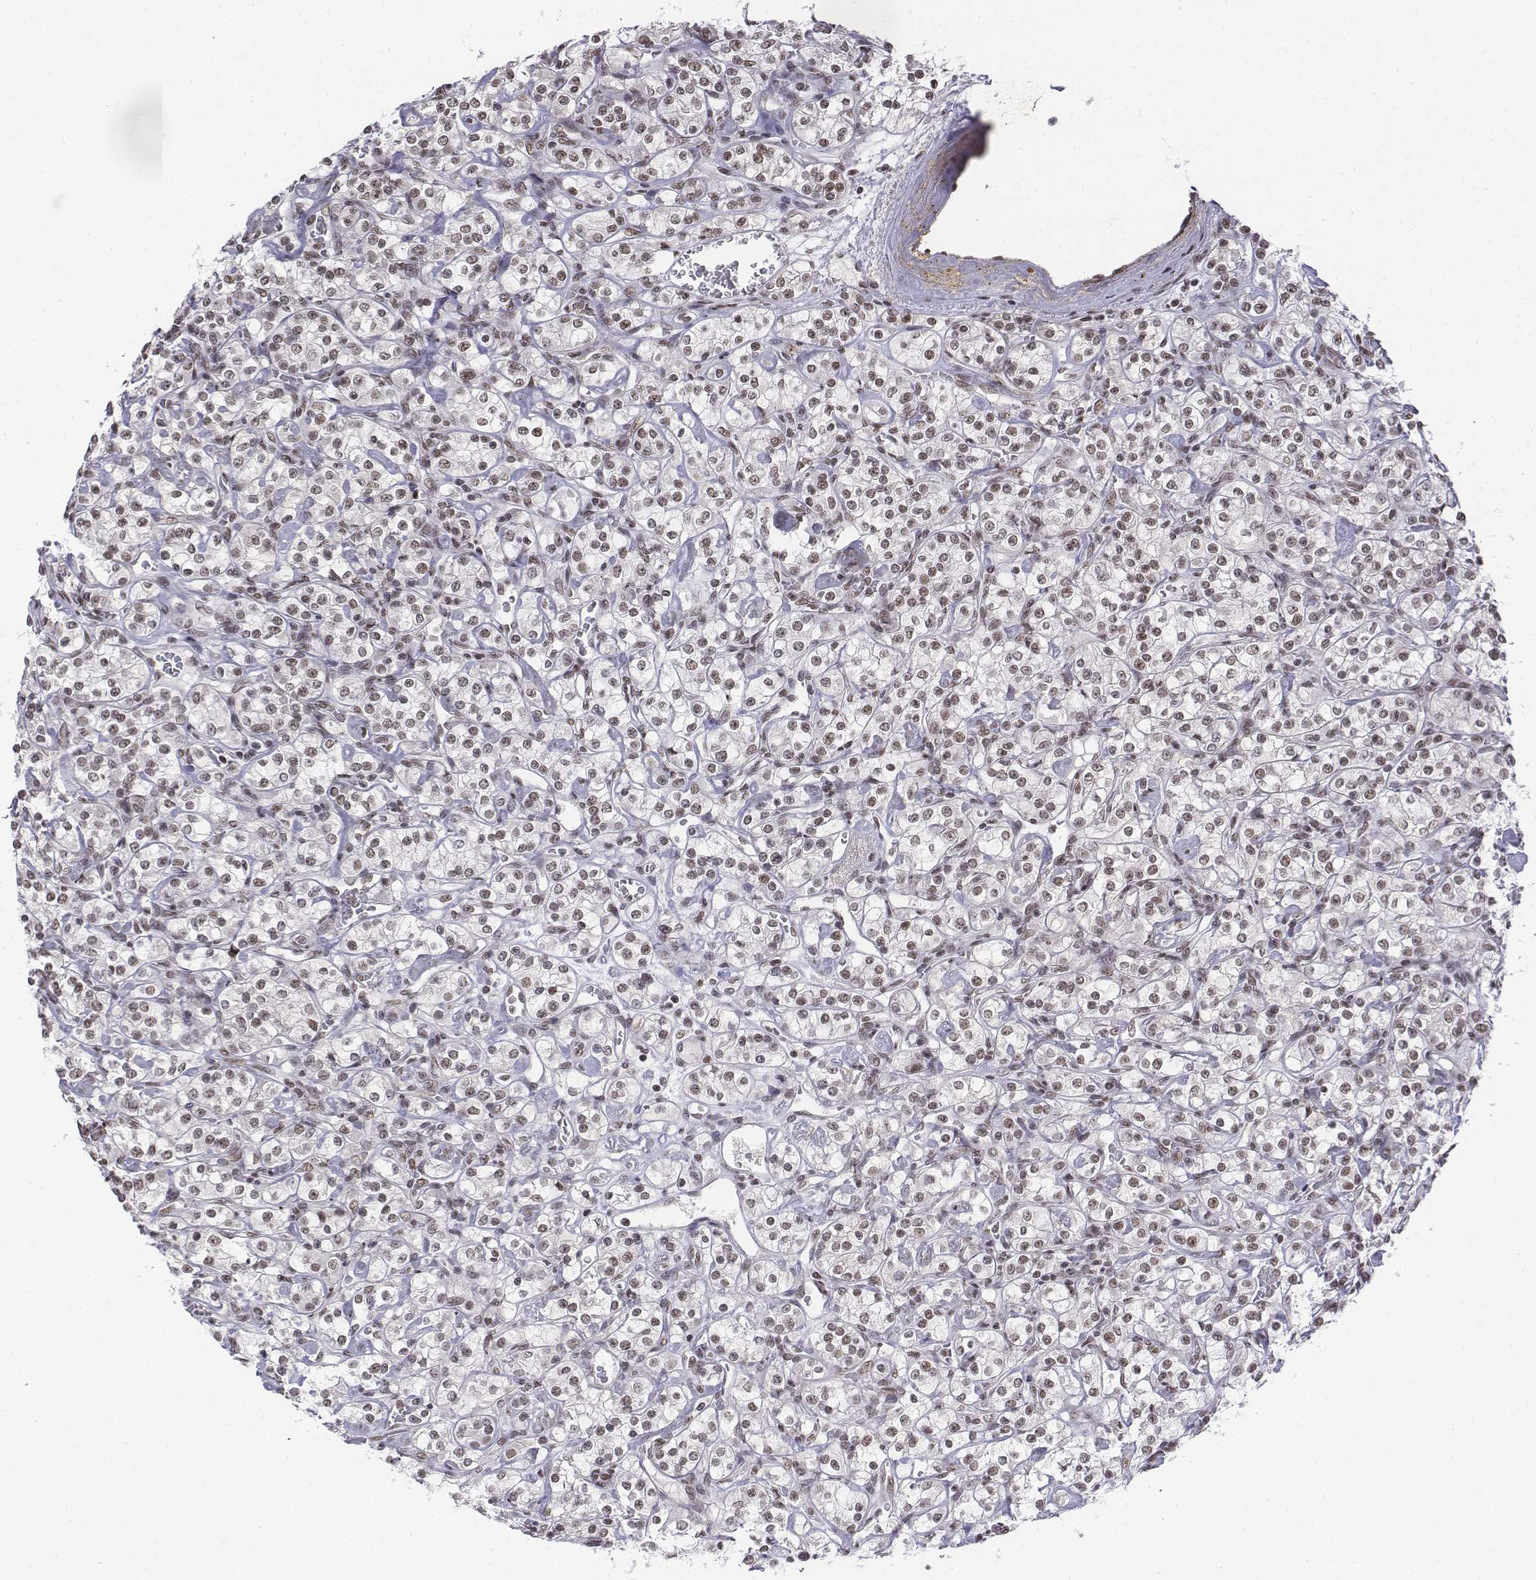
{"staining": {"intensity": "moderate", "quantity": ">75%", "location": "nuclear"}, "tissue": "renal cancer", "cell_type": "Tumor cells", "image_type": "cancer", "snomed": [{"axis": "morphology", "description": "Adenocarcinoma, NOS"}, {"axis": "topography", "description": "Kidney"}], "caption": "The histopathology image displays immunohistochemical staining of adenocarcinoma (renal). There is moderate nuclear staining is seen in approximately >75% of tumor cells. The protein of interest is stained brown, and the nuclei are stained in blue (DAB (3,3'-diaminobenzidine) IHC with brightfield microscopy, high magnification).", "gene": "SETD1A", "patient": {"sex": "male", "age": 77}}